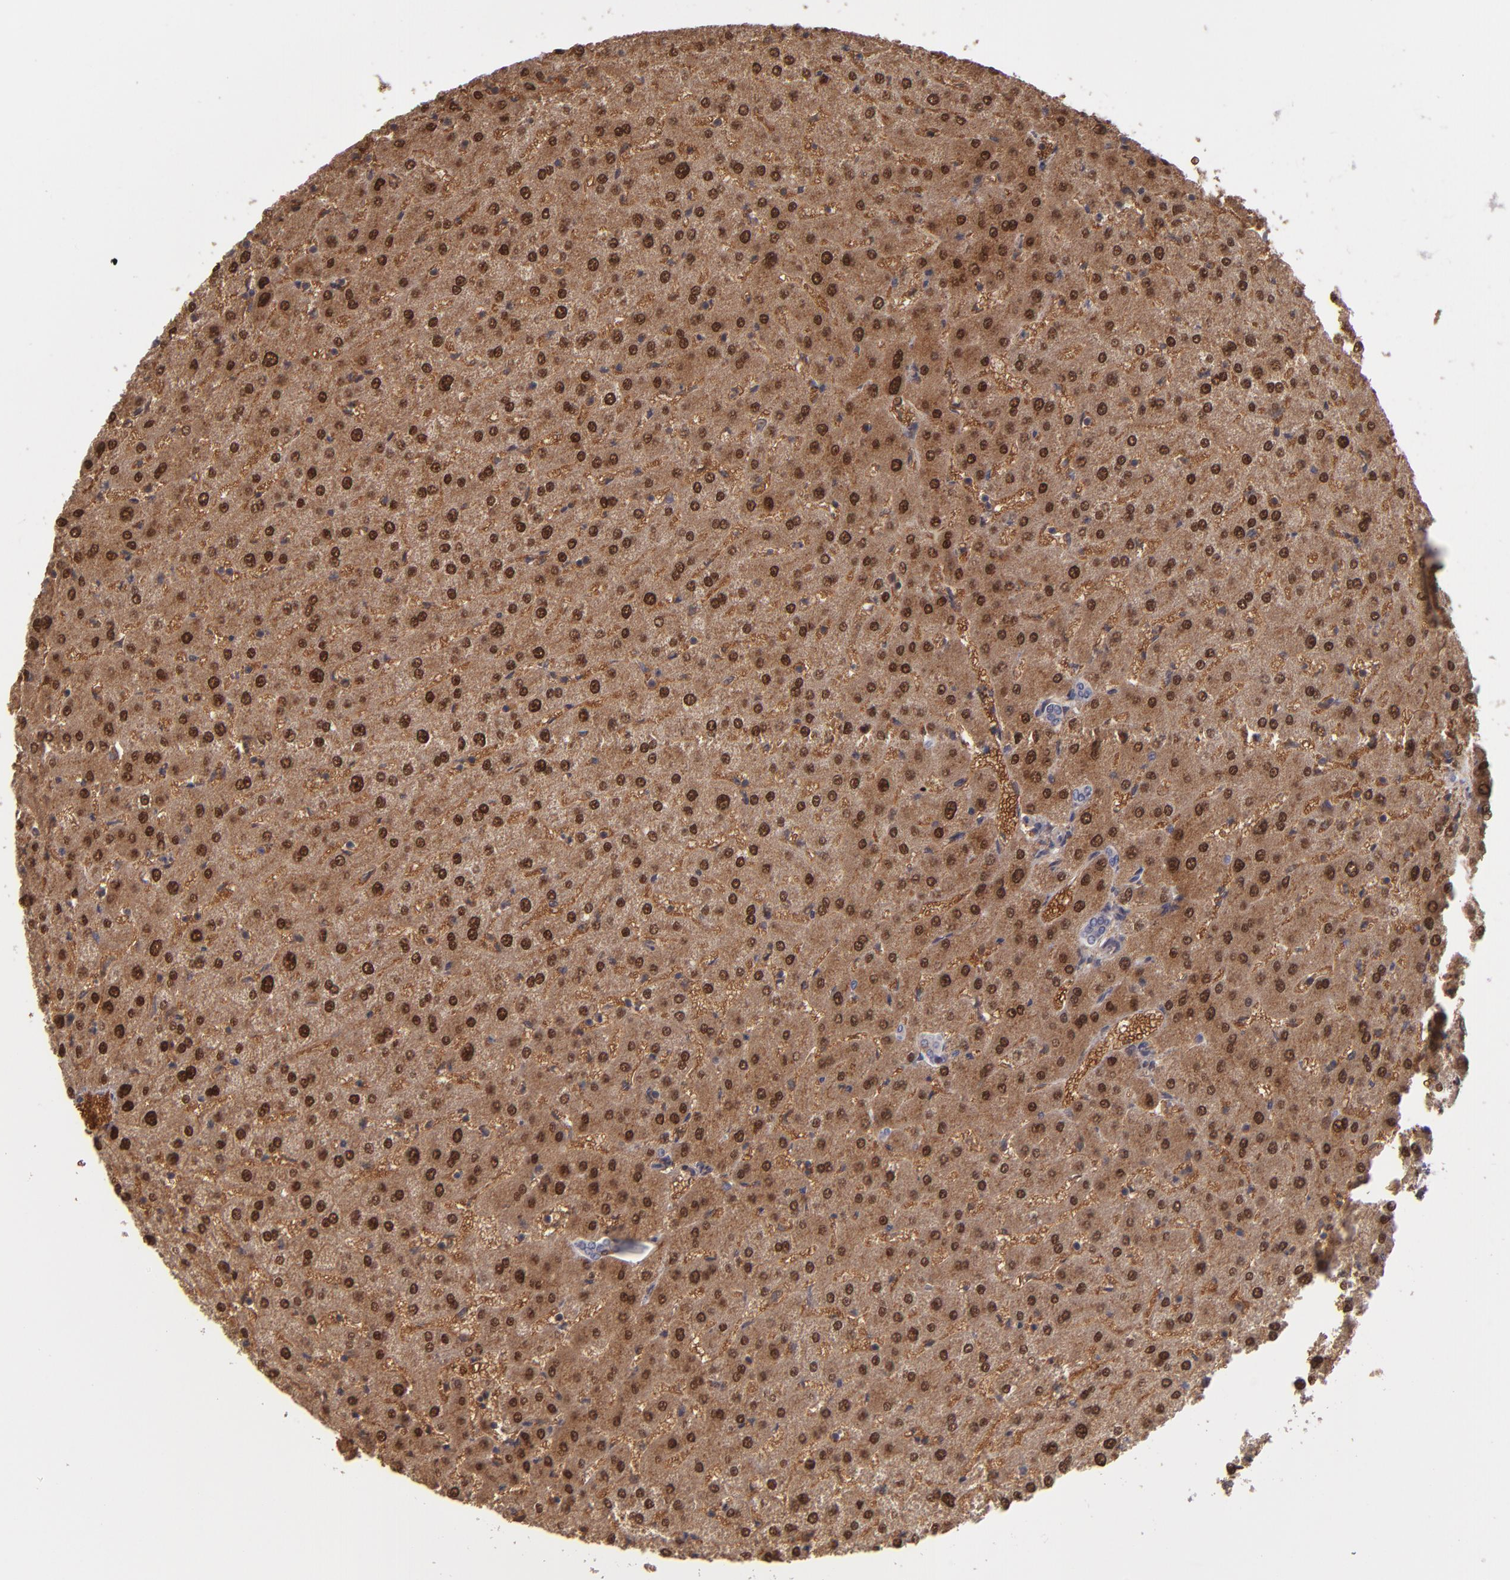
{"staining": {"intensity": "negative", "quantity": "none", "location": "none"}, "tissue": "liver", "cell_type": "Cholangiocytes", "image_type": "normal", "snomed": [{"axis": "morphology", "description": "Normal tissue, NOS"}, {"axis": "morphology", "description": "Fibrosis, NOS"}, {"axis": "topography", "description": "Liver"}], "caption": "Cholangiocytes are negative for brown protein staining in benign liver.", "gene": "ITIH4", "patient": {"sex": "female", "age": 29}}